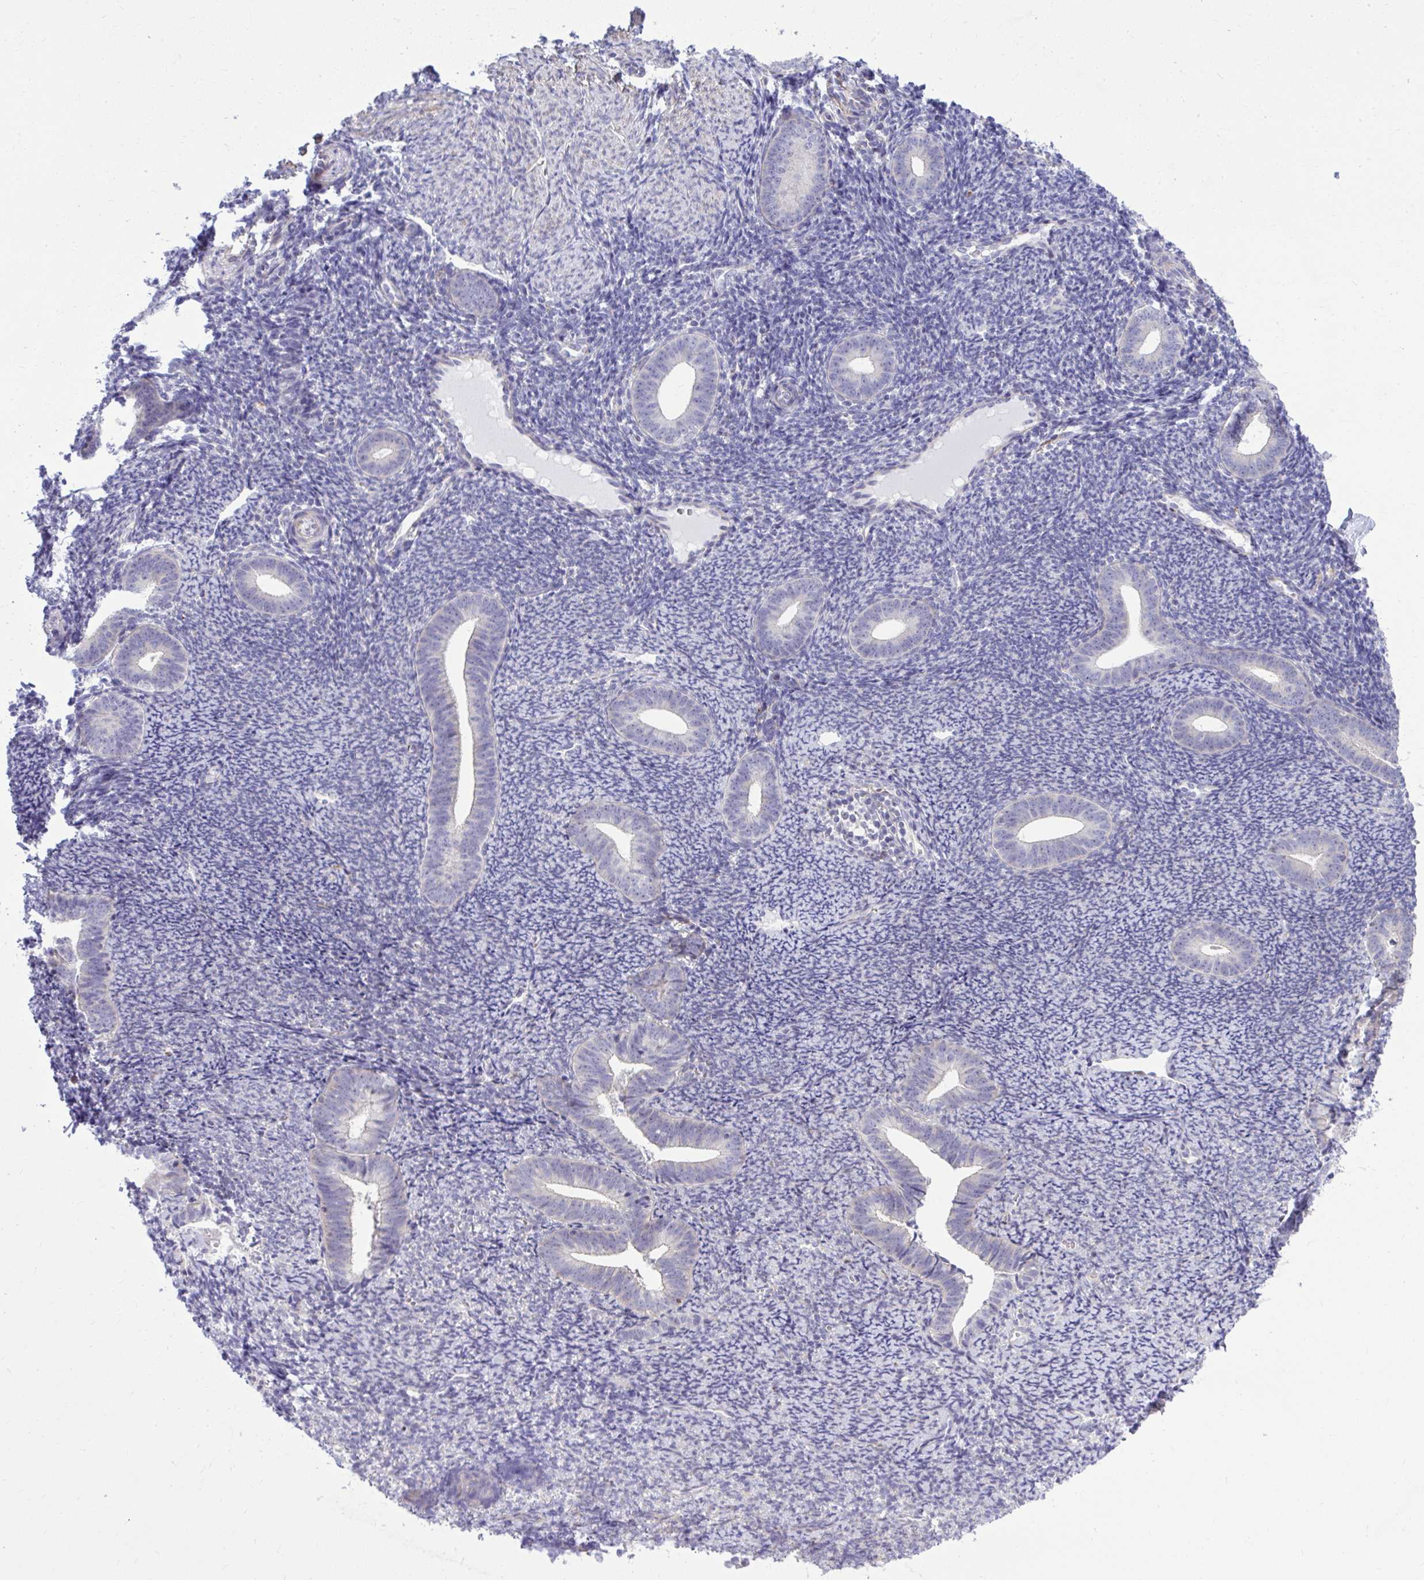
{"staining": {"intensity": "negative", "quantity": "none", "location": "none"}, "tissue": "endometrium", "cell_type": "Cells in endometrial stroma", "image_type": "normal", "snomed": [{"axis": "morphology", "description": "Normal tissue, NOS"}, {"axis": "topography", "description": "Endometrium"}], "caption": "This micrograph is of benign endometrium stained with immunohistochemistry (IHC) to label a protein in brown with the nuclei are counter-stained blue. There is no staining in cells in endometrial stroma.", "gene": "GRK4", "patient": {"sex": "female", "age": 39}}